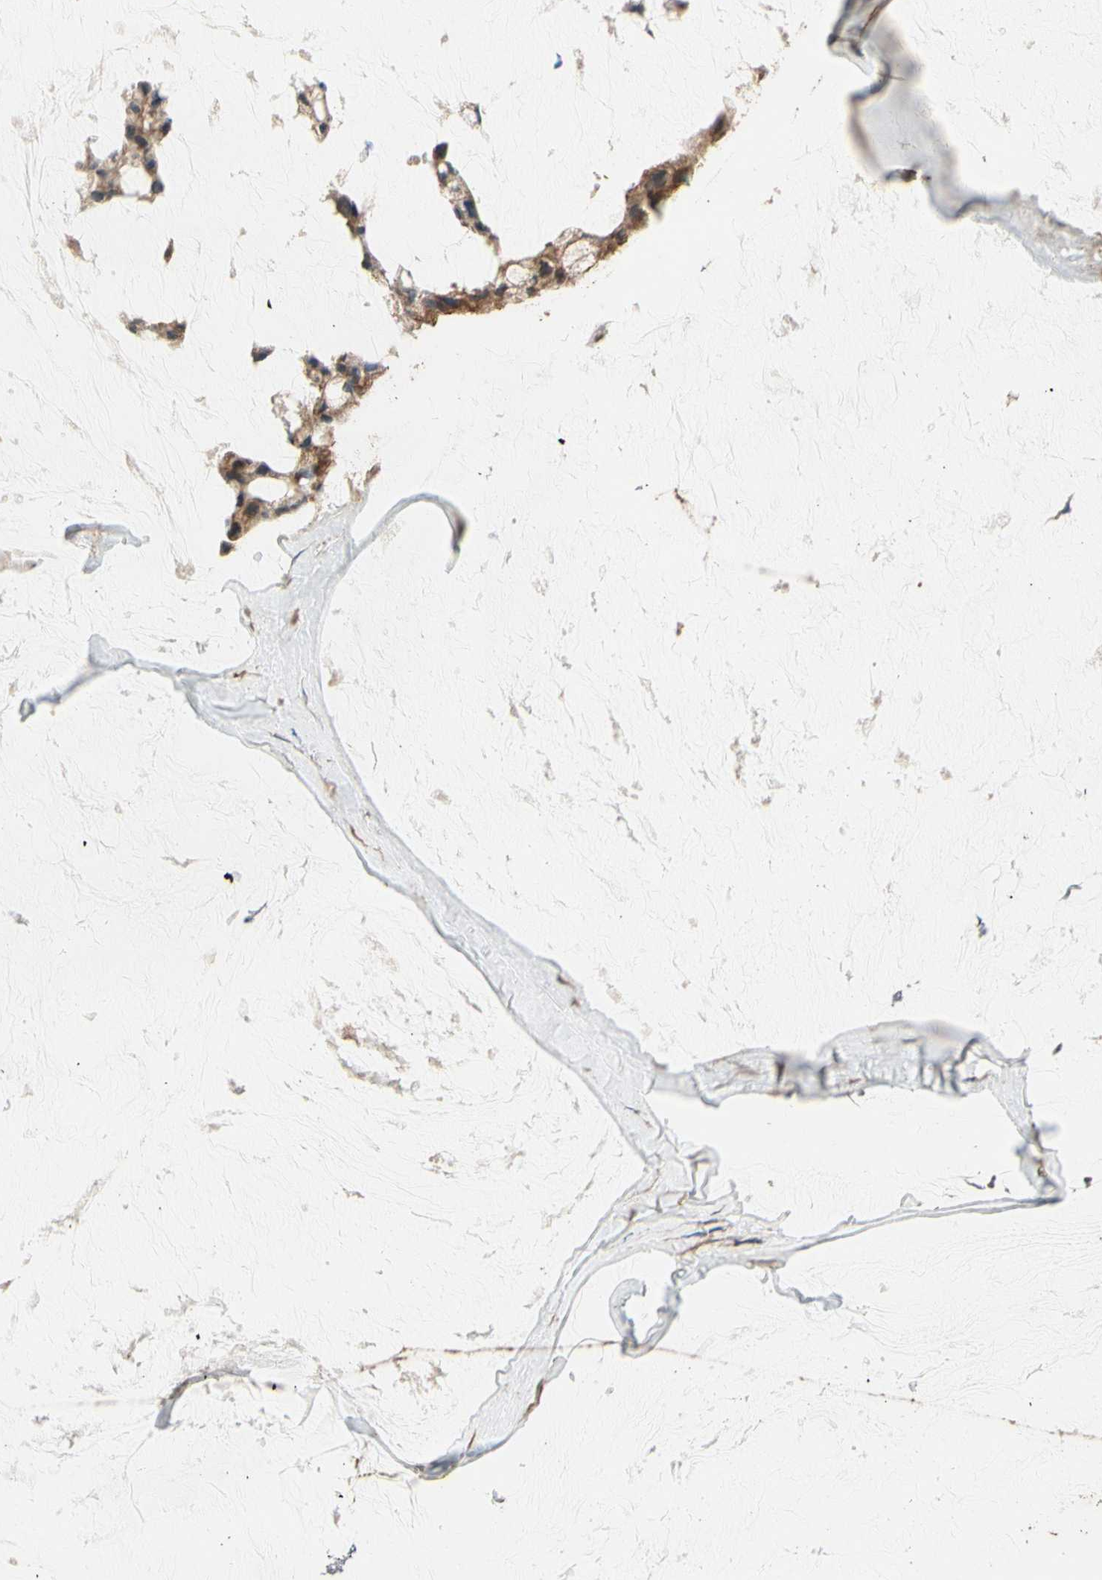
{"staining": {"intensity": "moderate", "quantity": ">75%", "location": "cytoplasmic/membranous"}, "tissue": "ovarian cancer", "cell_type": "Tumor cells", "image_type": "cancer", "snomed": [{"axis": "morphology", "description": "Cystadenocarcinoma, mucinous, NOS"}, {"axis": "topography", "description": "Ovary"}], "caption": "Ovarian mucinous cystadenocarcinoma stained with a brown dye reveals moderate cytoplasmic/membranous positive expression in approximately >75% of tumor cells.", "gene": "STX18", "patient": {"sex": "female", "age": 39}}